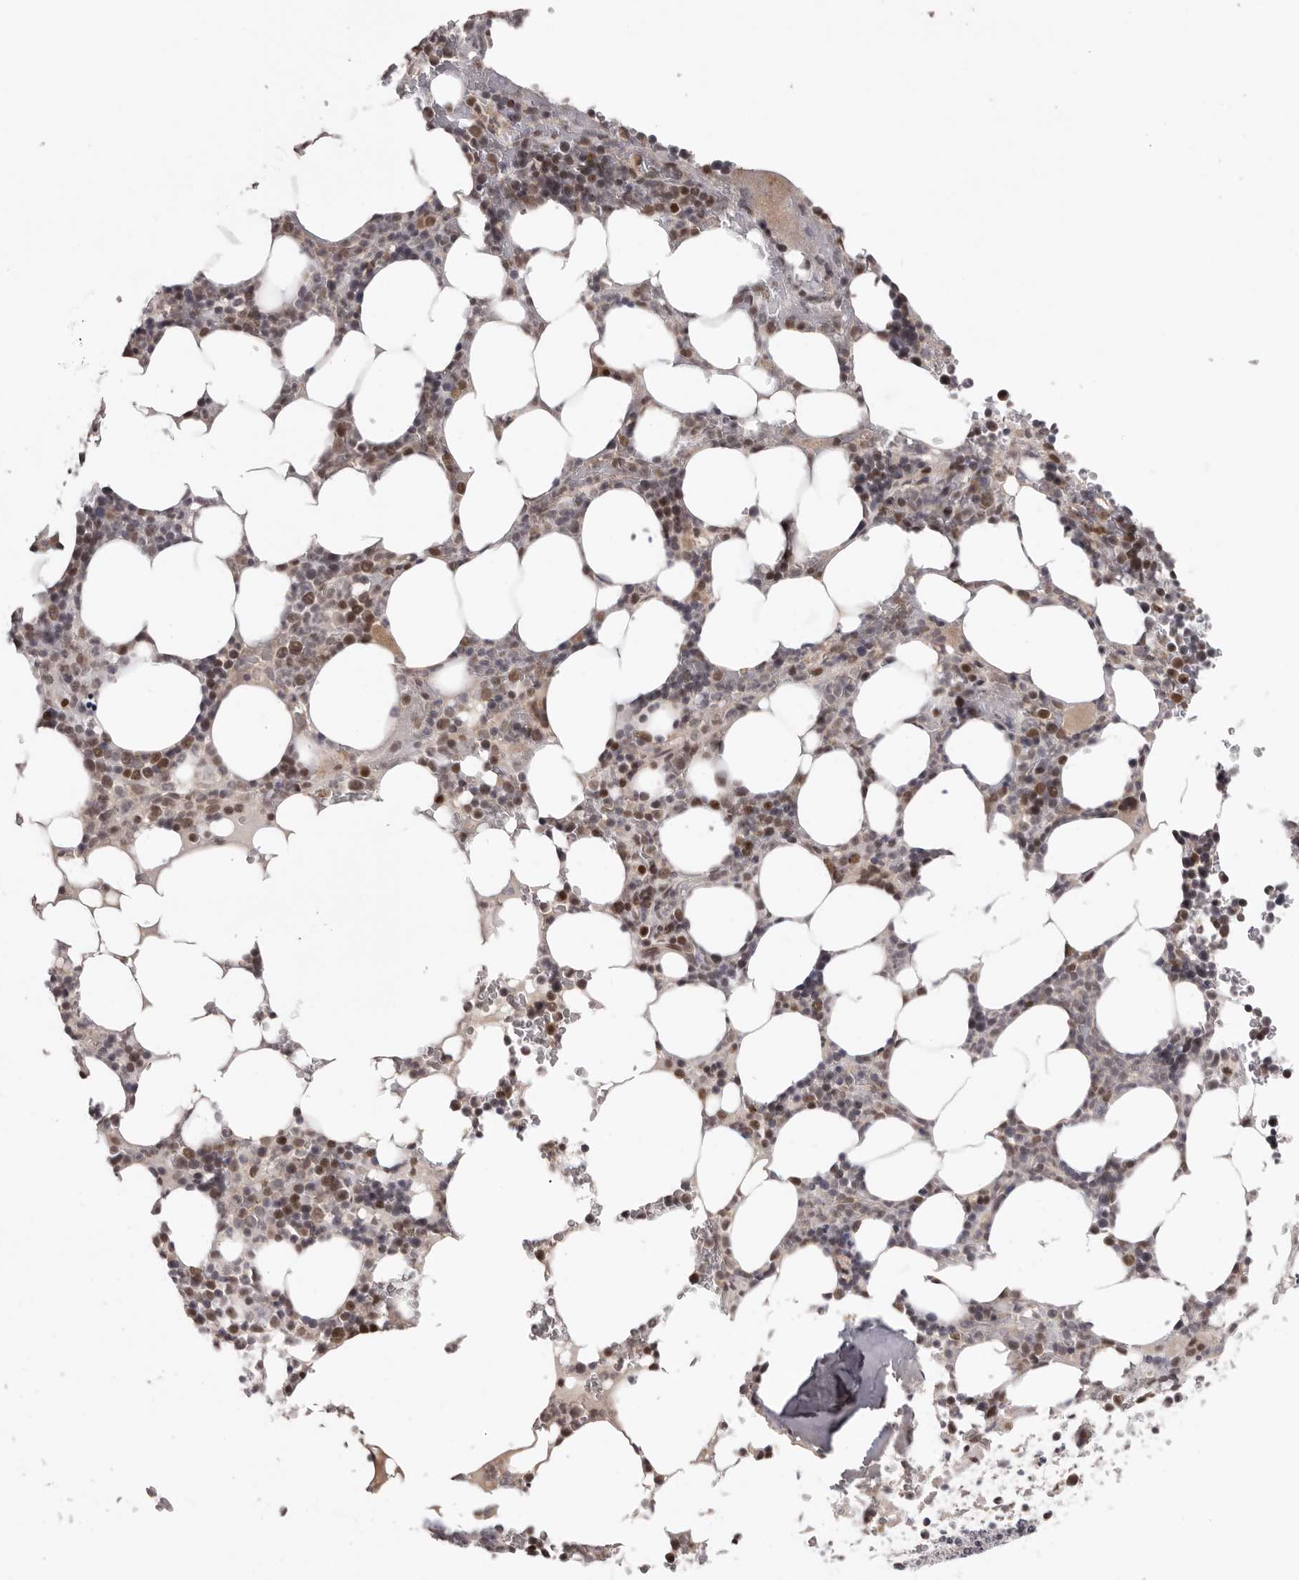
{"staining": {"intensity": "moderate", "quantity": "25%-75%", "location": "nuclear"}, "tissue": "bone marrow", "cell_type": "Hematopoietic cells", "image_type": "normal", "snomed": [{"axis": "morphology", "description": "Normal tissue, NOS"}, {"axis": "topography", "description": "Bone marrow"}], "caption": "Approximately 25%-75% of hematopoietic cells in unremarkable human bone marrow show moderate nuclear protein expression as visualized by brown immunohistochemical staining.", "gene": "TBX5", "patient": {"sex": "male", "age": 58}}